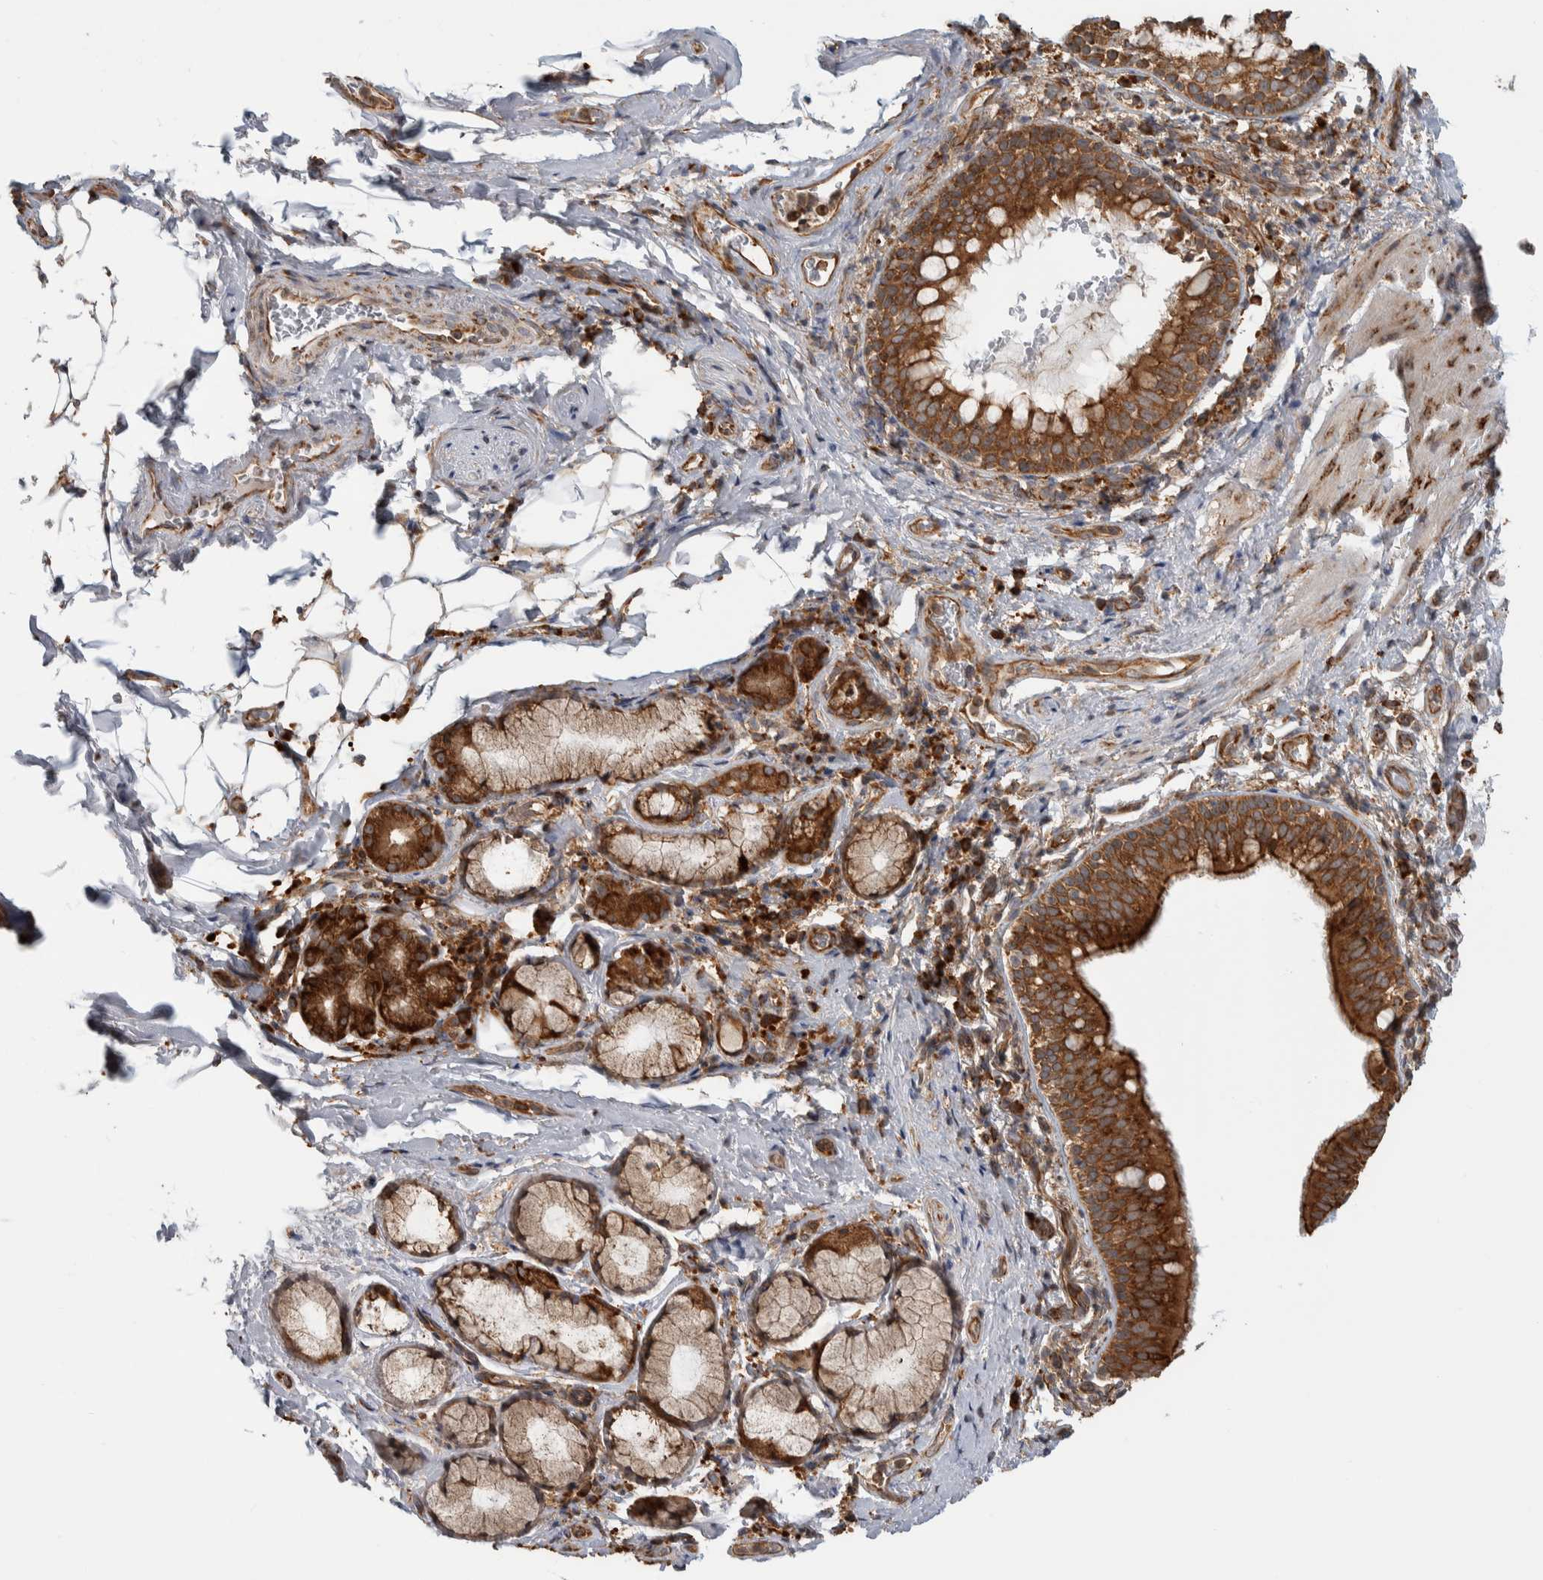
{"staining": {"intensity": "strong", "quantity": ">75%", "location": "cytoplasmic/membranous"}, "tissue": "bronchus", "cell_type": "Respiratory epithelial cells", "image_type": "normal", "snomed": [{"axis": "morphology", "description": "Normal tissue, NOS"}, {"axis": "morphology", "description": "Inflammation, NOS"}, {"axis": "topography", "description": "Cartilage tissue"}, {"axis": "topography", "description": "Bronchus"}], "caption": "DAB immunohistochemical staining of unremarkable bronchus exhibits strong cytoplasmic/membranous protein expression in approximately >75% of respiratory epithelial cells. (Brightfield microscopy of DAB IHC at high magnification).", "gene": "EIF3H", "patient": {"sex": "male", "age": 77}}